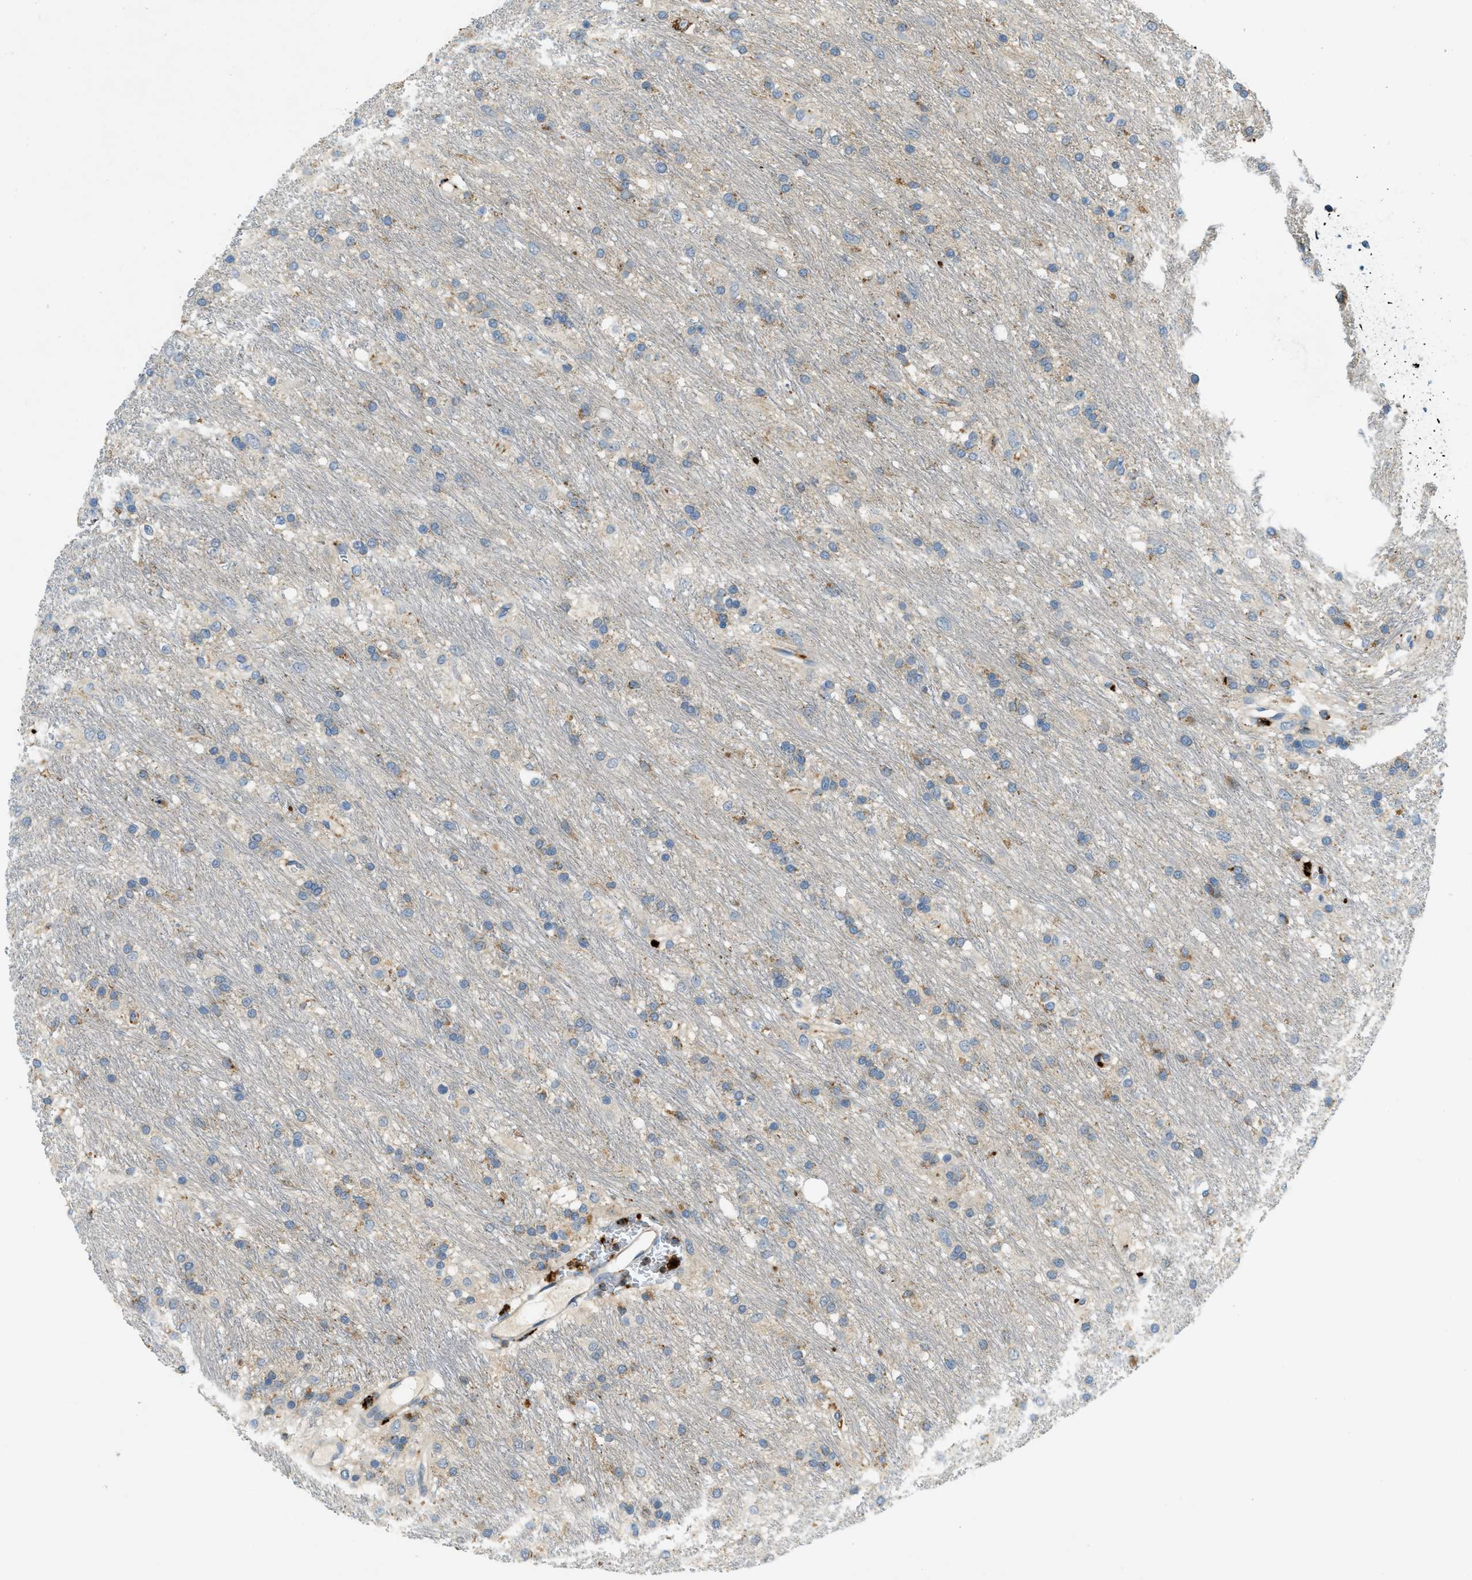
{"staining": {"intensity": "moderate", "quantity": "<25%", "location": "cytoplasmic/membranous"}, "tissue": "glioma", "cell_type": "Tumor cells", "image_type": "cancer", "snomed": [{"axis": "morphology", "description": "Glioma, malignant, Low grade"}, {"axis": "topography", "description": "Brain"}], "caption": "This image exhibits immunohistochemistry (IHC) staining of glioma, with low moderate cytoplasmic/membranous expression in about <25% of tumor cells.", "gene": "PLBD2", "patient": {"sex": "male", "age": 77}}